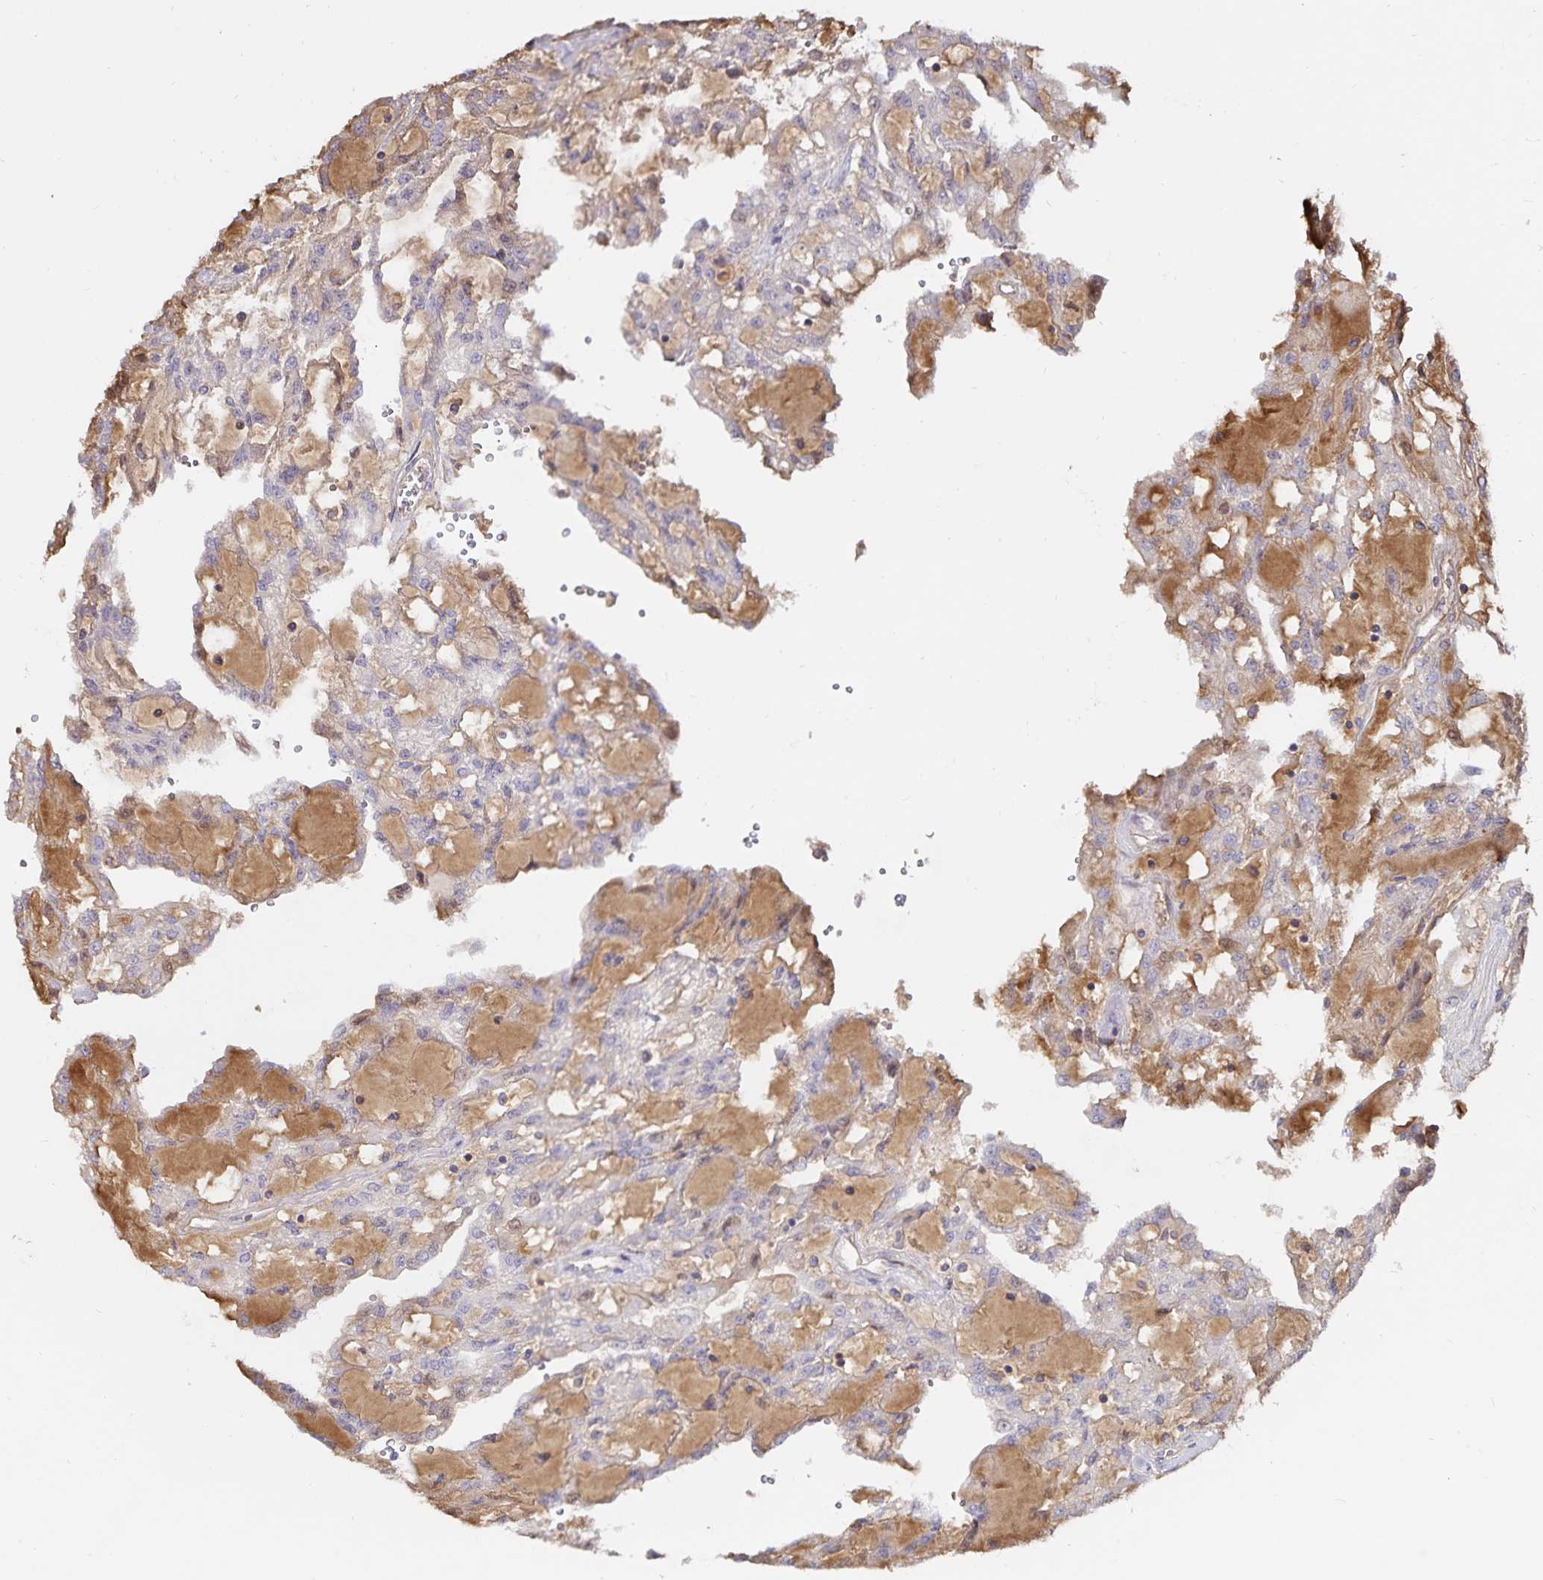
{"staining": {"intensity": "weak", "quantity": "<25%", "location": "cytoplasmic/membranous"}, "tissue": "renal cancer", "cell_type": "Tumor cells", "image_type": "cancer", "snomed": [{"axis": "morphology", "description": "Adenocarcinoma, NOS"}, {"axis": "topography", "description": "Kidney"}], "caption": "High magnification brightfield microscopy of renal cancer stained with DAB (brown) and counterstained with hematoxylin (blue): tumor cells show no significant positivity. The staining was performed using DAB (3,3'-diaminobenzidine) to visualize the protein expression in brown, while the nuclei were stained in blue with hematoxylin (Magnification: 20x).", "gene": "FGG", "patient": {"sex": "male", "age": 63}}